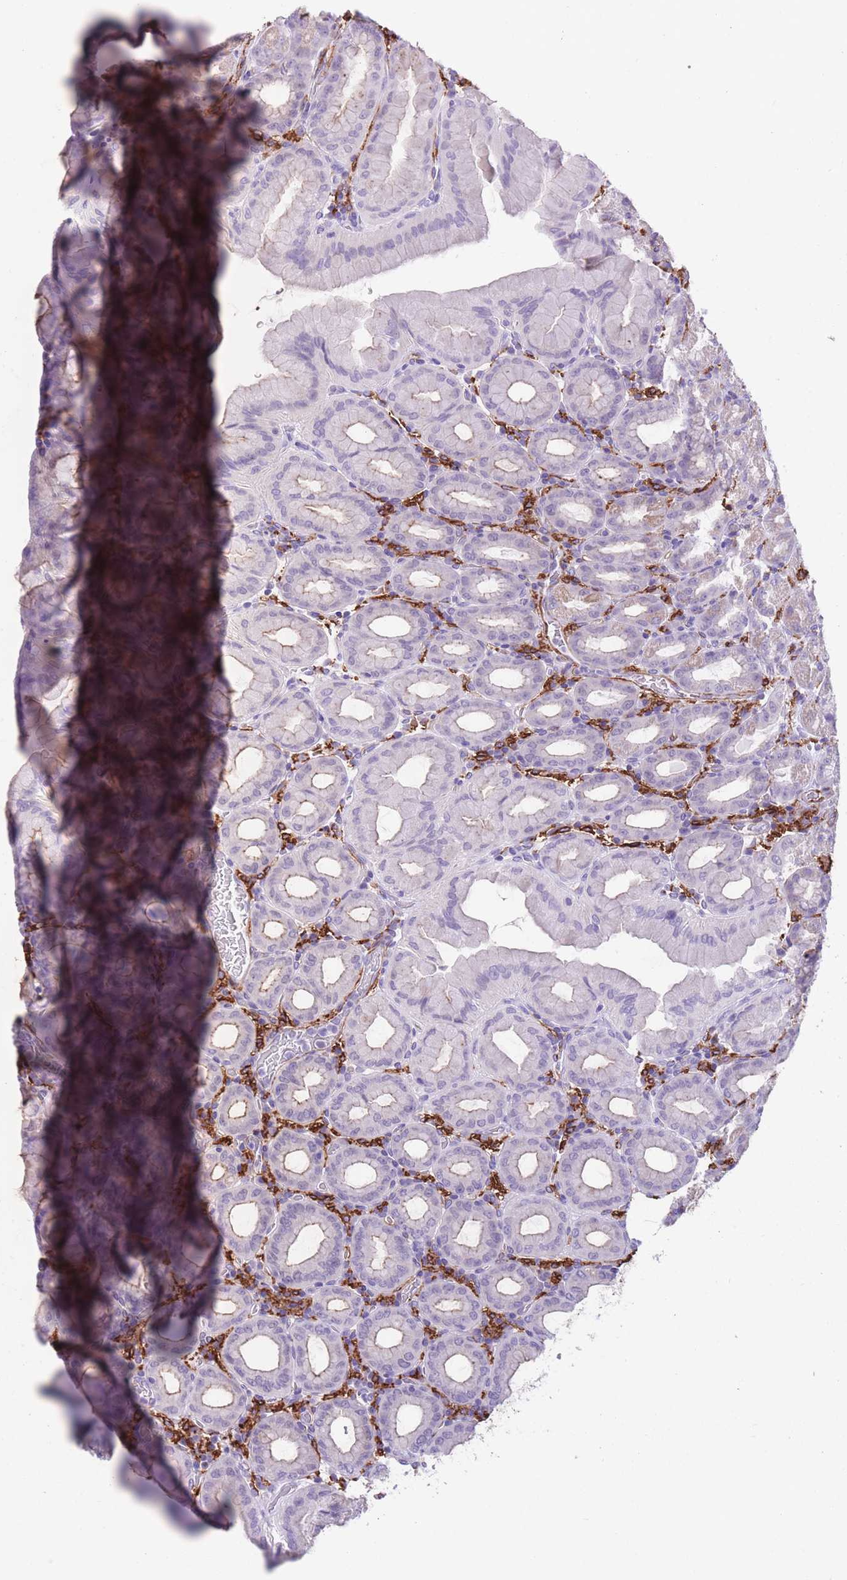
{"staining": {"intensity": "weak", "quantity": "<25%", "location": "cytoplasmic/membranous"}, "tissue": "stomach", "cell_type": "Glandular cells", "image_type": "normal", "snomed": [{"axis": "morphology", "description": "Normal tissue, NOS"}, {"axis": "topography", "description": "Stomach, upper"}, {"axis": "topography", "description": "Stomach"}], "caption": "This is a micrograph of IHC staining of normal stomach, which shows no expression in glandular cells. (DAB (3,3'-diaminobenzidine) immunohistochemistry, high magnification).", "gene": "DPYD", "patient": {"sex": "male", "age": 68}}